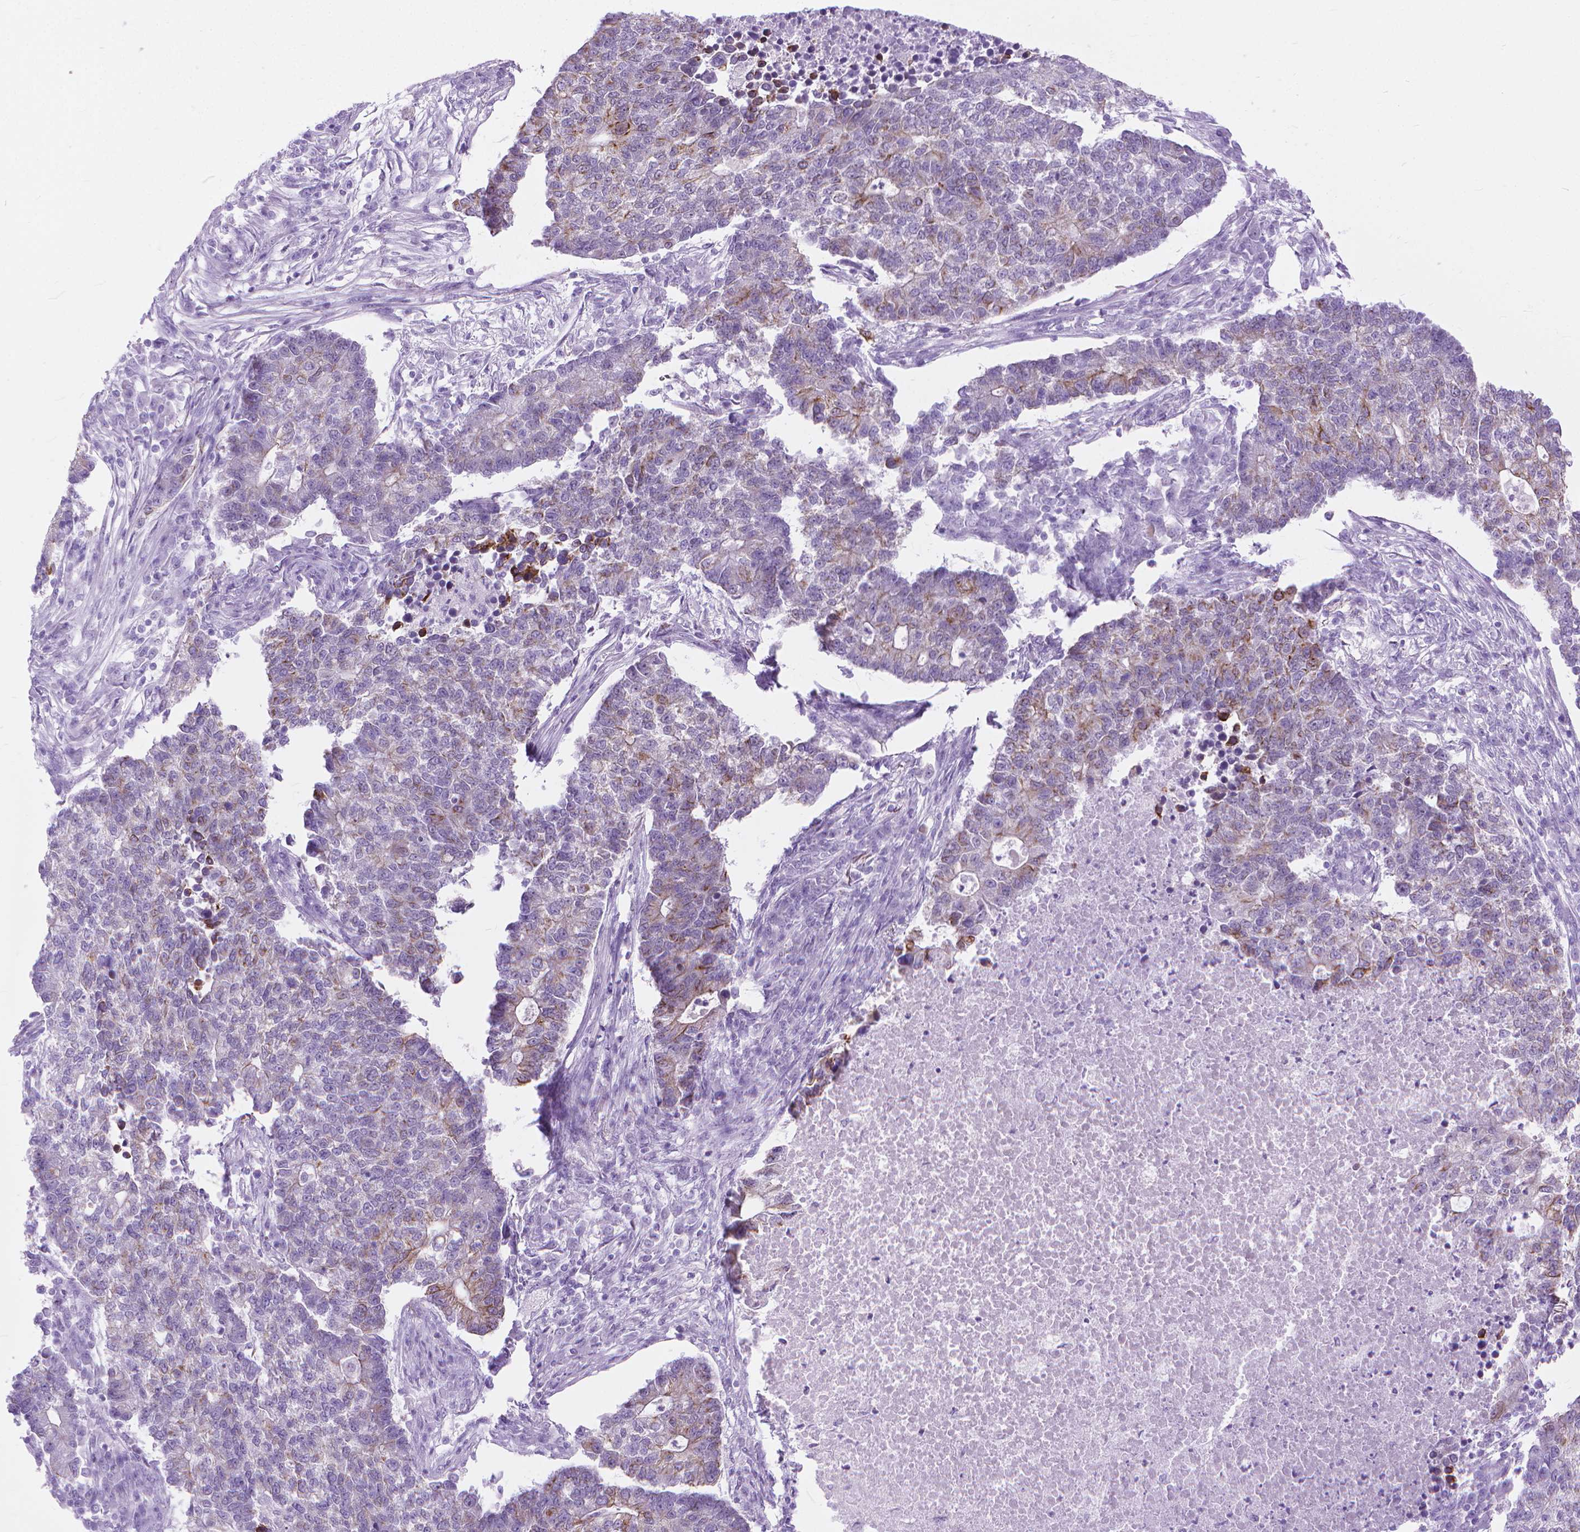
{"staining": {"intensity": "weak", "quantity": "<25%", "location": "cytoplasmic/membranous"}, "tissue": "lung cancer", "cell_type": "Tumor cells", "image_type": "cancer", "snomed": [{"axis": "morphology", "description": "Adenocarcinoma, NOS"}, {"axis": "topography", "description": "Lung"}], "caption": "Lung cancer (adenocarcinoma) was stained to show a protein in brown. There is no significant expression in tumor cells. The staining is performed using DAB (3,3'-diaminobenzidine) brown chromogen with nuclei counter-stained in using hematoxylin.", "gene": "HTR2B", "patient": {"sex": "male", "age": 57}}